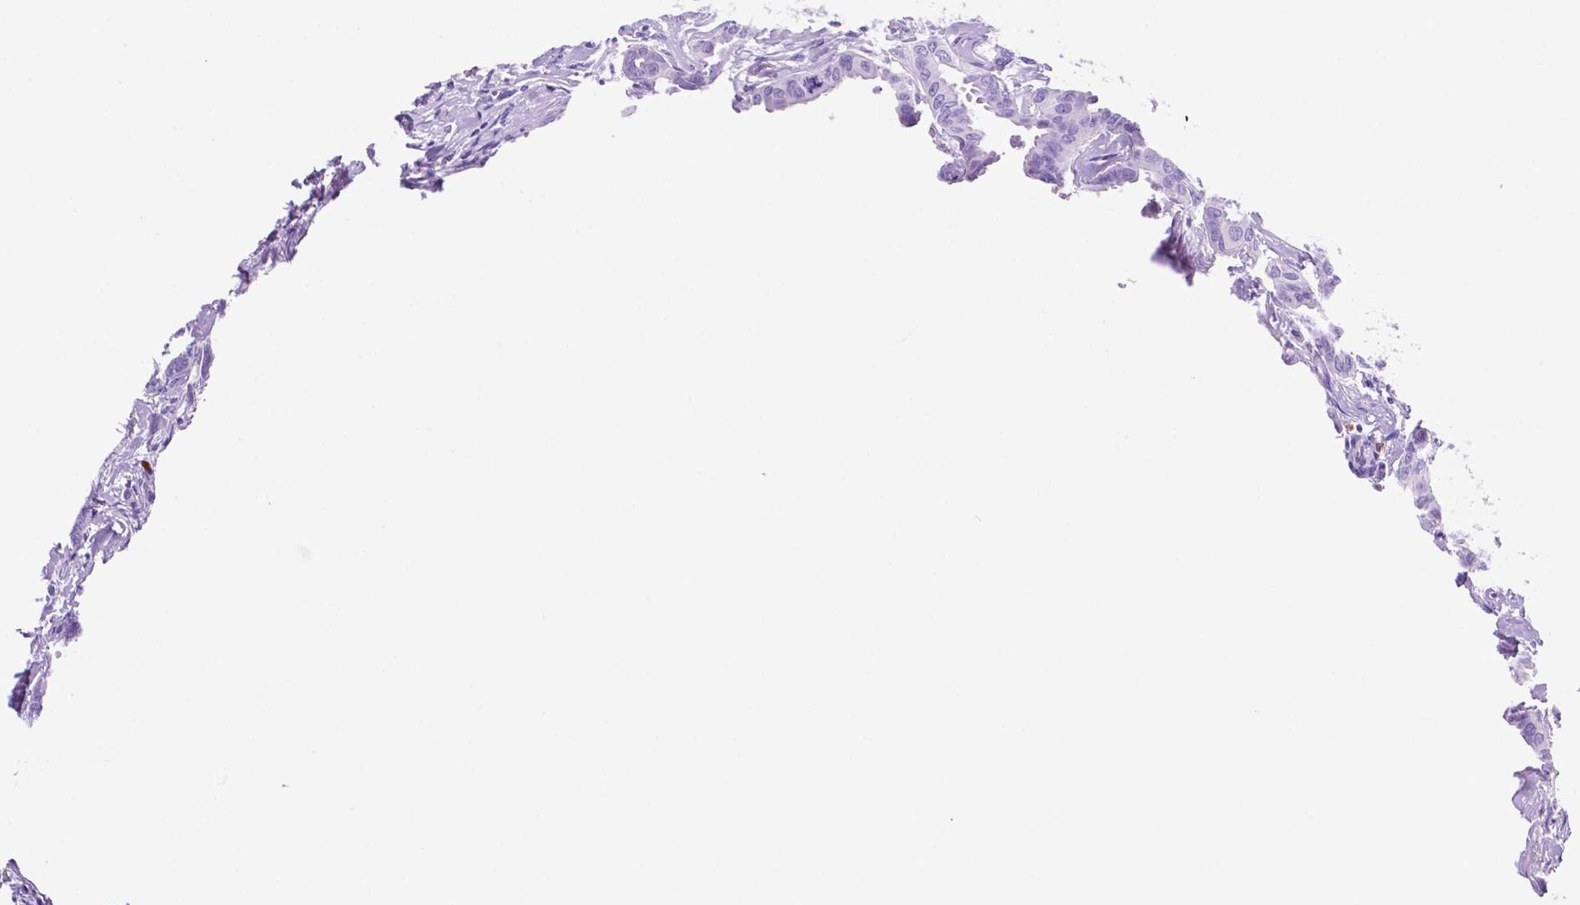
{"staining": {"intensity": "negative", "quantity": "none", "location": "none"}, "tissue": "breast cancer", "cell_type": "Tumor cells", "image_type": "cancer", "snomed": [{"axis": "morphology", "description": "Duct carcinoma"}, {"axis": "topography", "description": "Breast"}], "caption": "Tumor cells show no significant protein expression in breast cancer. (Immunohistochemistry, brightfield microscopy, high magnification).", "gene": "FOXB2", "patient": {"sex": "female", "age": 45}}